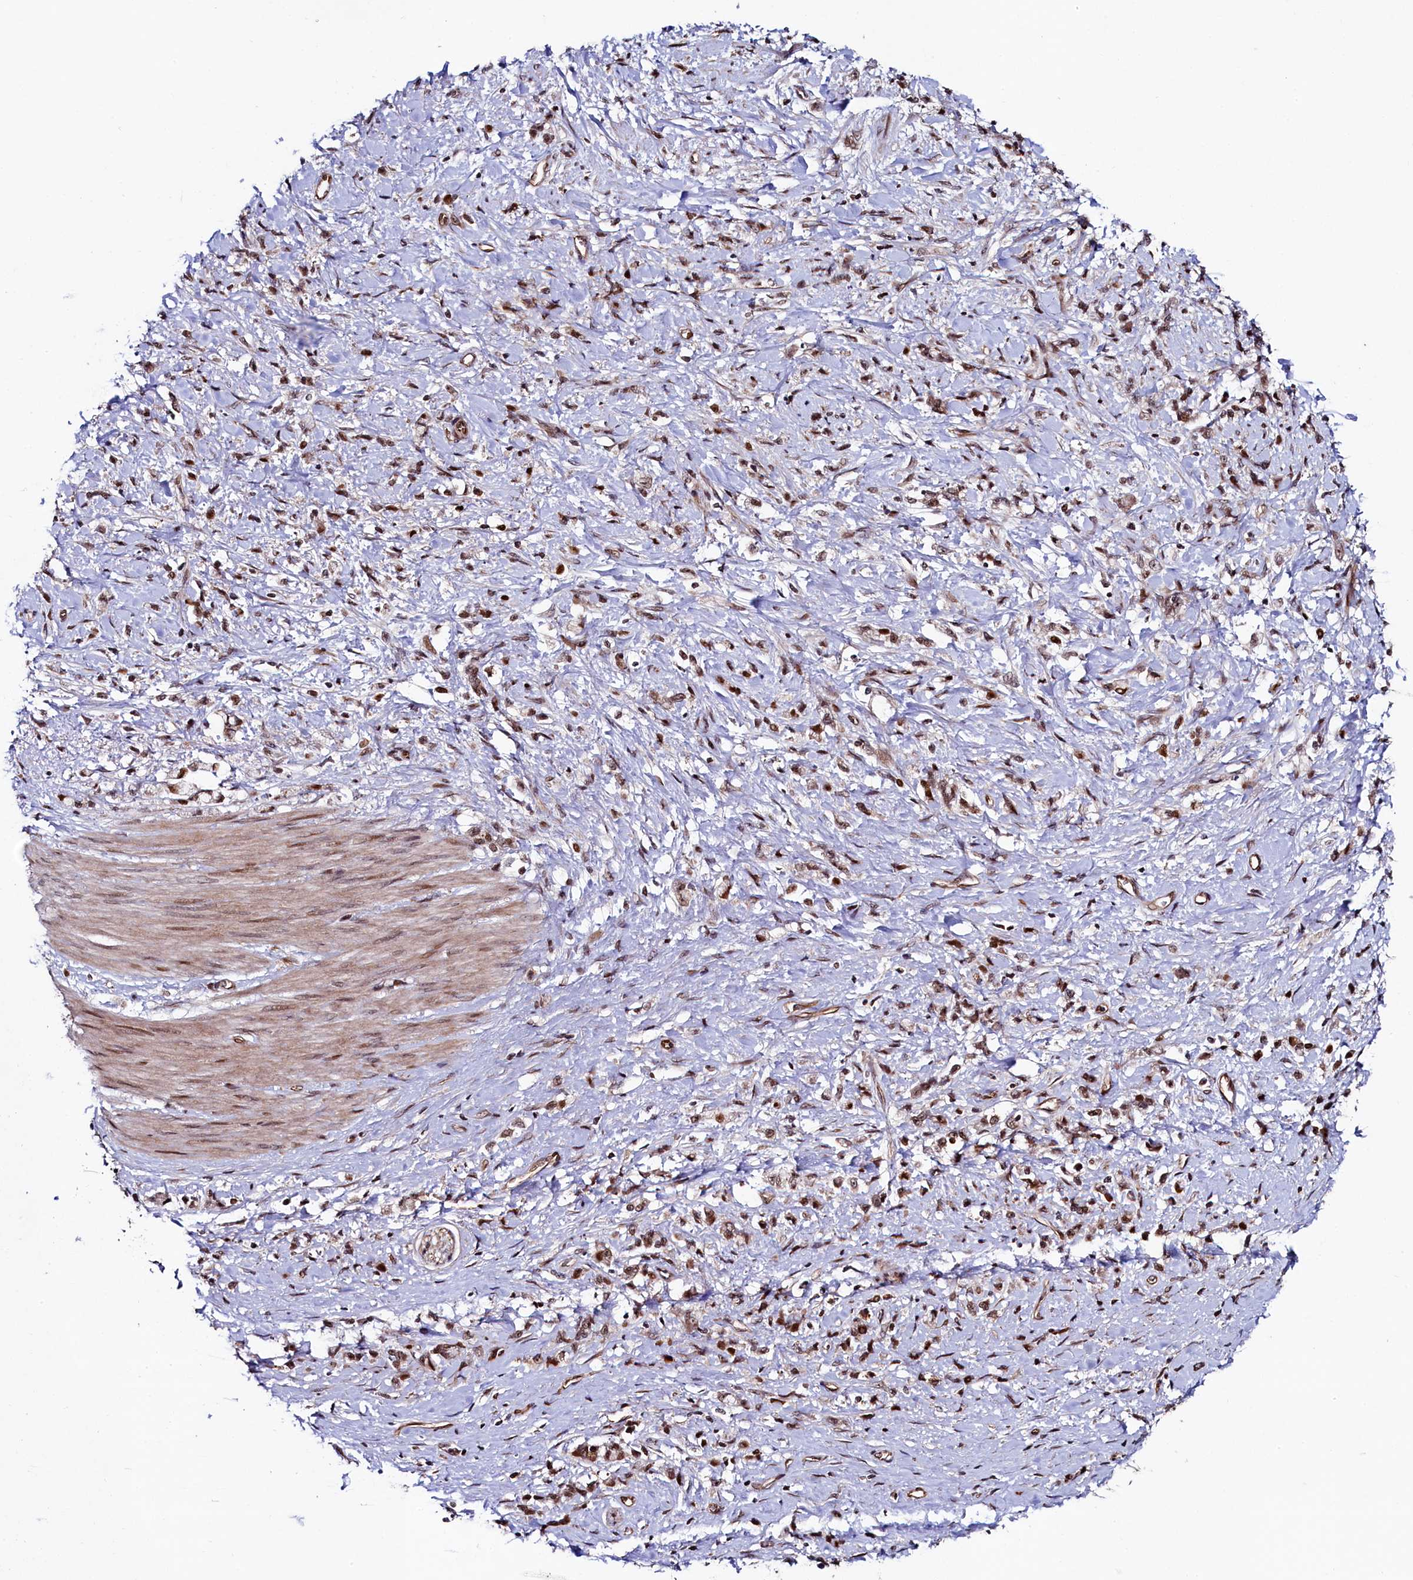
{"staining": {"intensity": "moderate", "quantity": ">75%", "location": "nuclear"}, "tissue": "stomach cancer", "cell_type": "Tumor cells", "image_type": "cancer", "snomed": [{"axis": "morphology", "description": "Adenocarcinoma, NOS"}, {"axis": "topography", "description": "Stomach"}], "caption": "Adenocarcinoma (stomach) stained with a protein marker shows moderate staining in tumor cells.", "gene": "LEO1", "patient": {"sex": "female", "age": 60}}